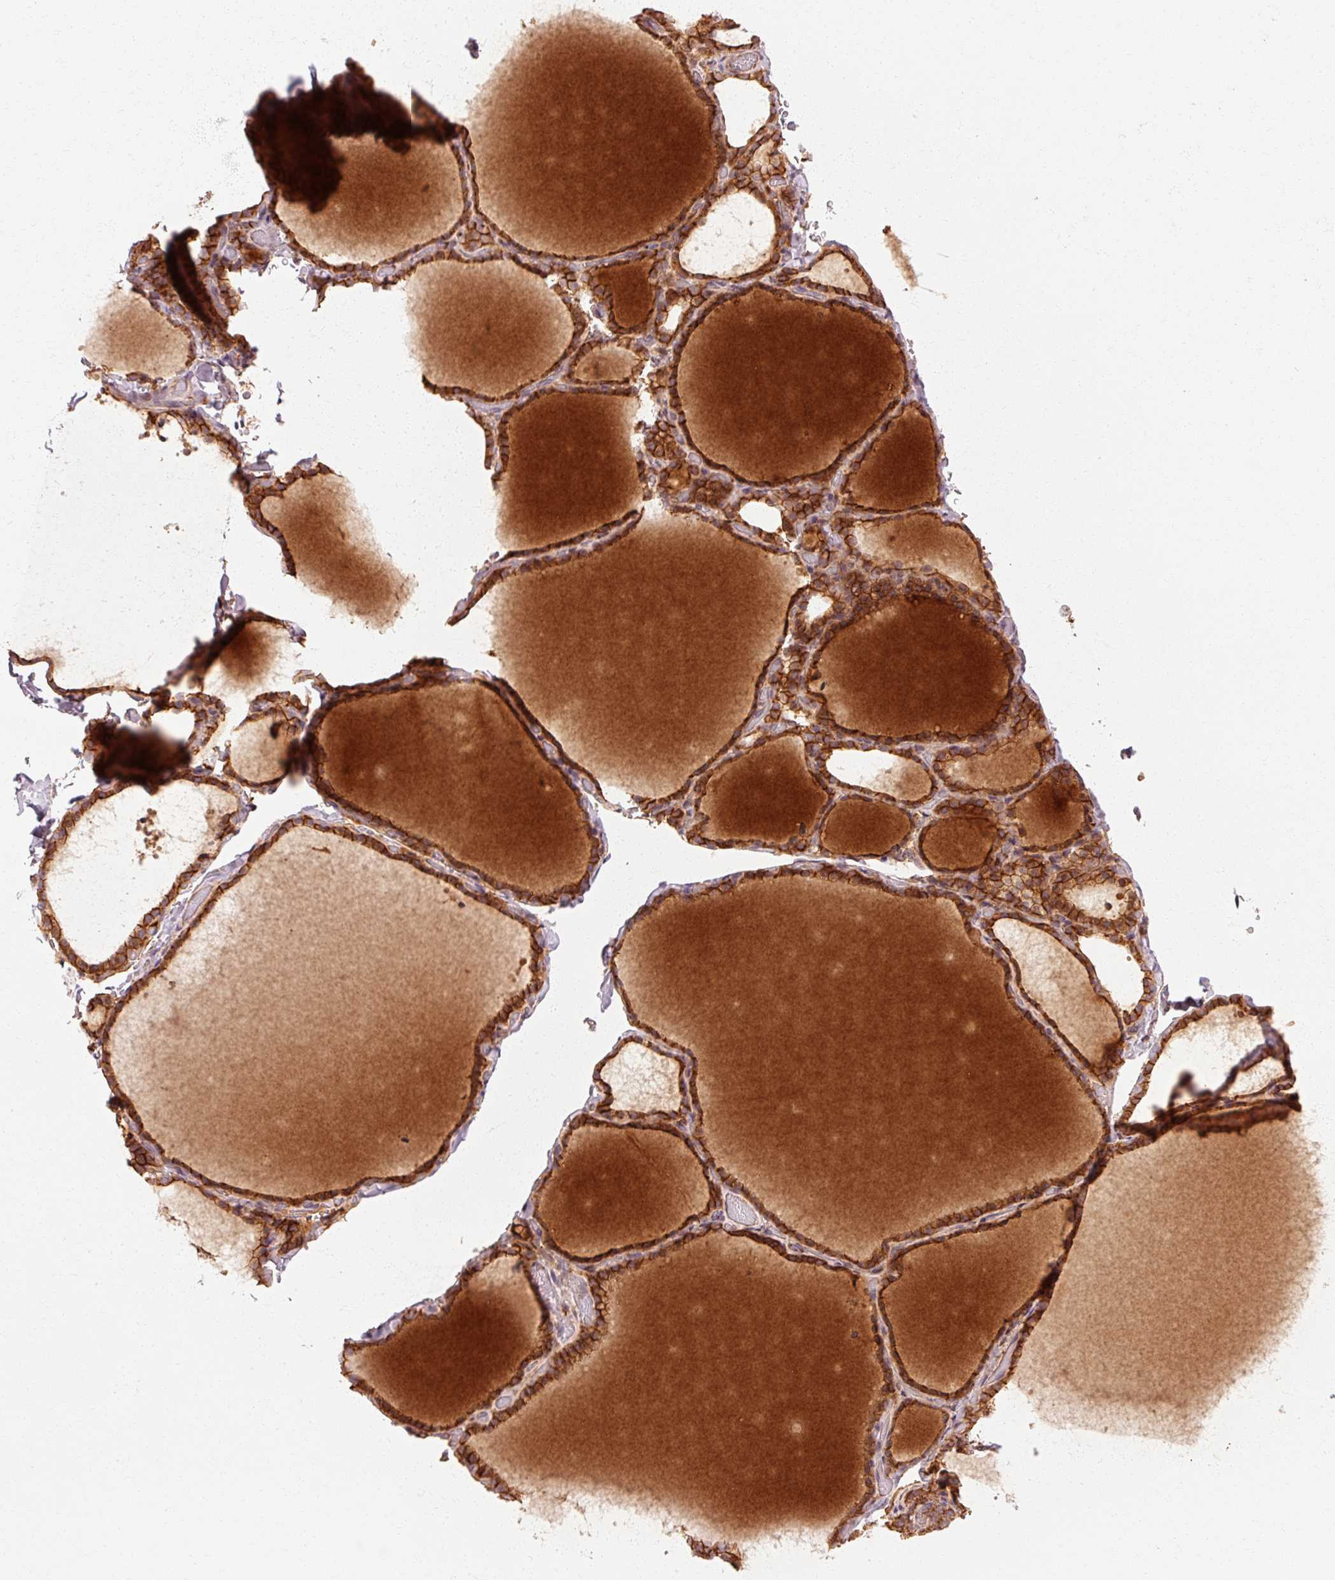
{"staining": {"intensity": "strong", "quantity": ">75%", "location": "cytoplasmic/membranous"}, "tissue": "thyroid gland", "cell_type": "Glandular cells", "image_type": "normal", "snomed": [{"axis": "morphology", "description": "Normal tissue, NOS"}, {"axis": "topography", "description": "Thyroid gland"}], "caption": "Immunohistochemistry (IHC) histopathology image of benign thyroid gland: human thyroid gland stained using immunohistochemistry (IHC) reveals high levels of strong protein expression localized specifically in the cytoplasmic/membranous of glandular cells, appearing as a cytoplasmic/membranous brown color.", "gene": "CTNNA1", "patient": {"sex": "female", "age": 22}}